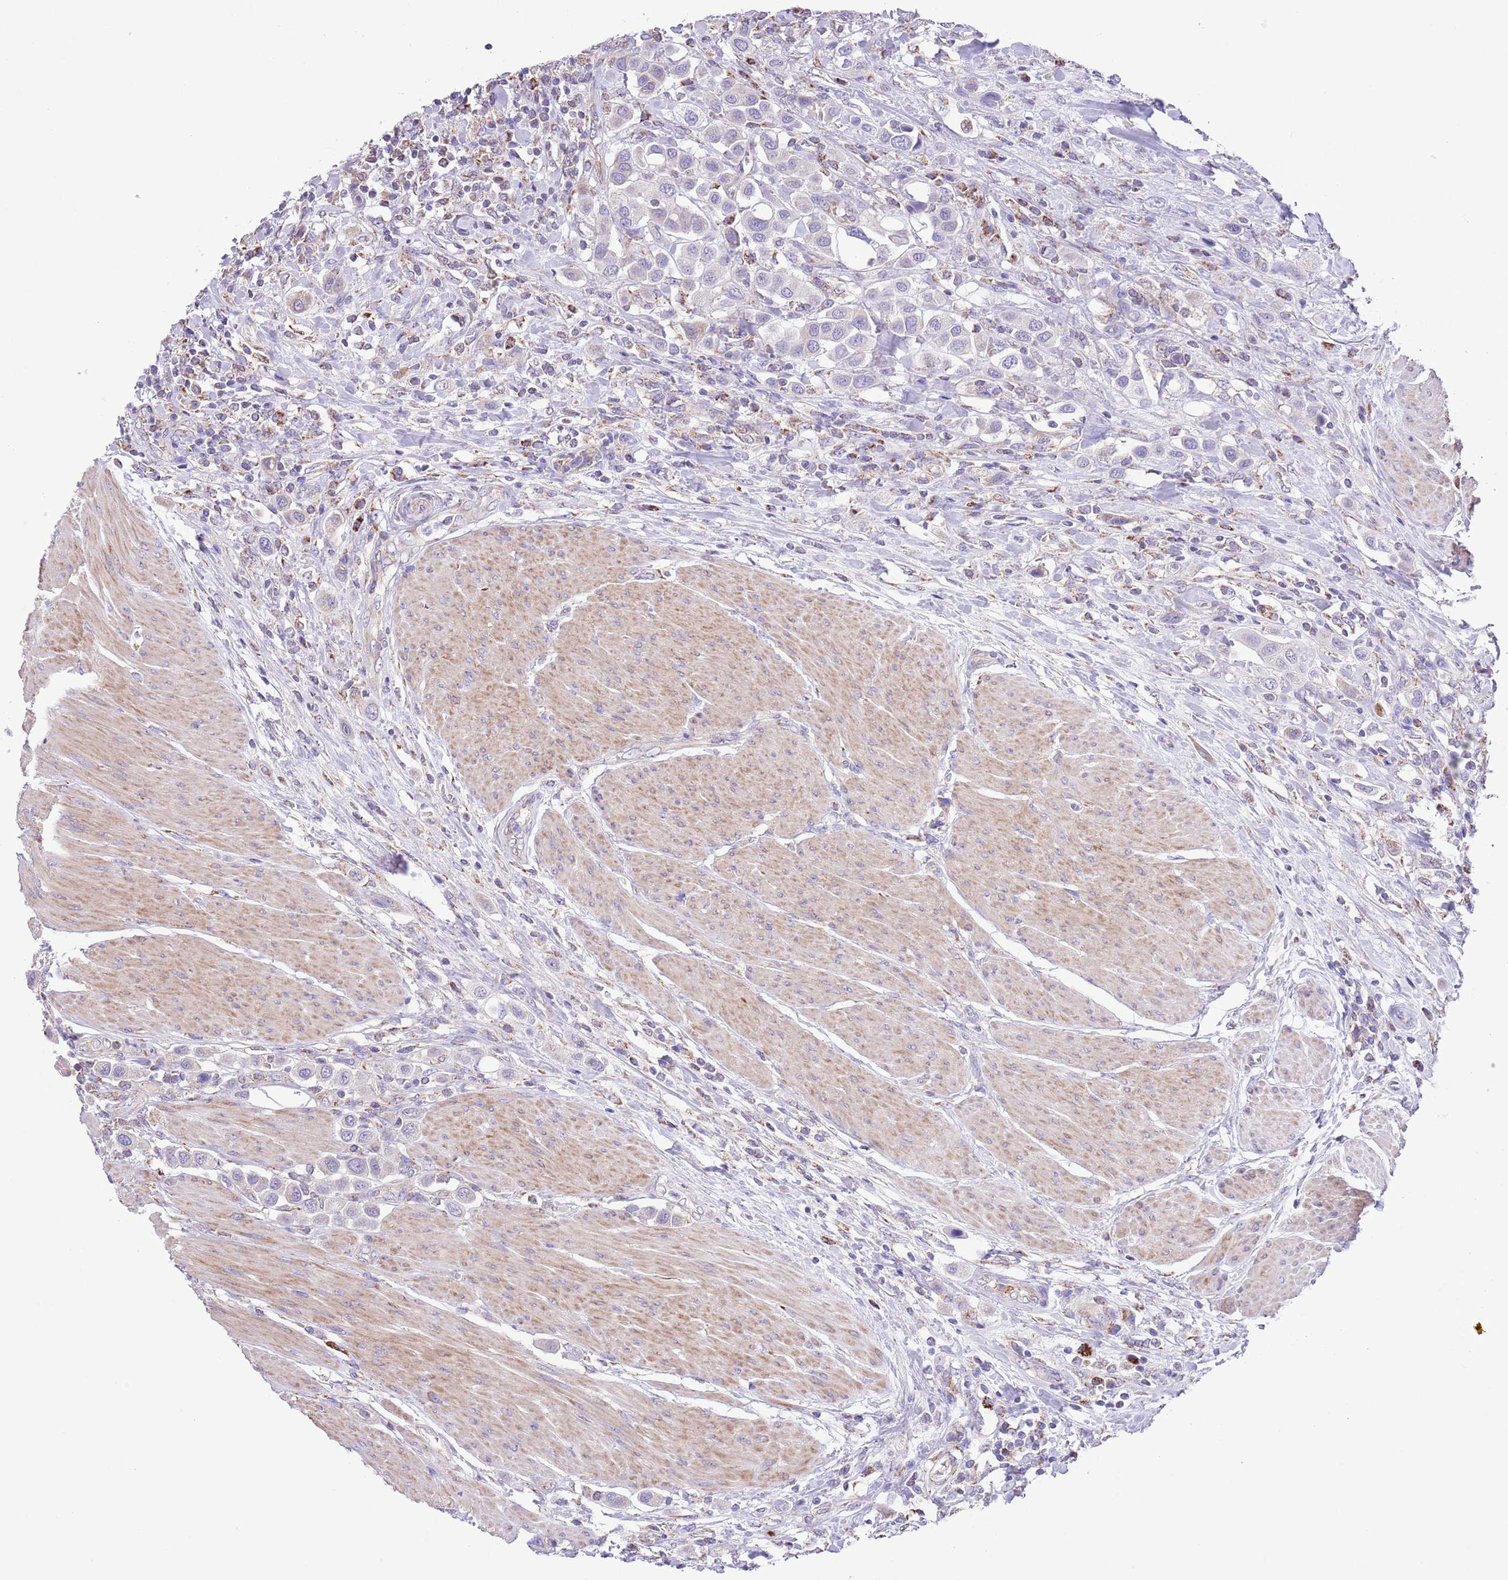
{"staining": {"intensity": "negative", "quantity": "none", "location": "none"}, "tissue": "urothelial cancer", "cell_type": "Tumor cells", "image_type": "cancer", "snomed": [{"axis": "morphology", "description": "Urothelial carcinoma, High grade"}, {"axis": "topography", "description": "Urinary bladder"}], "caption": "This histopathology image is of urothelial cancer stained with immunohistochemistry (IHC) to label a protein in brown with the nuclei are counter-stained blue. There is no expression in tumor cells. (Stains: DAB immunohistochemistry (IHC) with hematoxylin counter stain, Microscopy: brightfield microscopy at high magnification).", "gene": "SS18L2", "patient": {"sex": "male", "age": 50}}